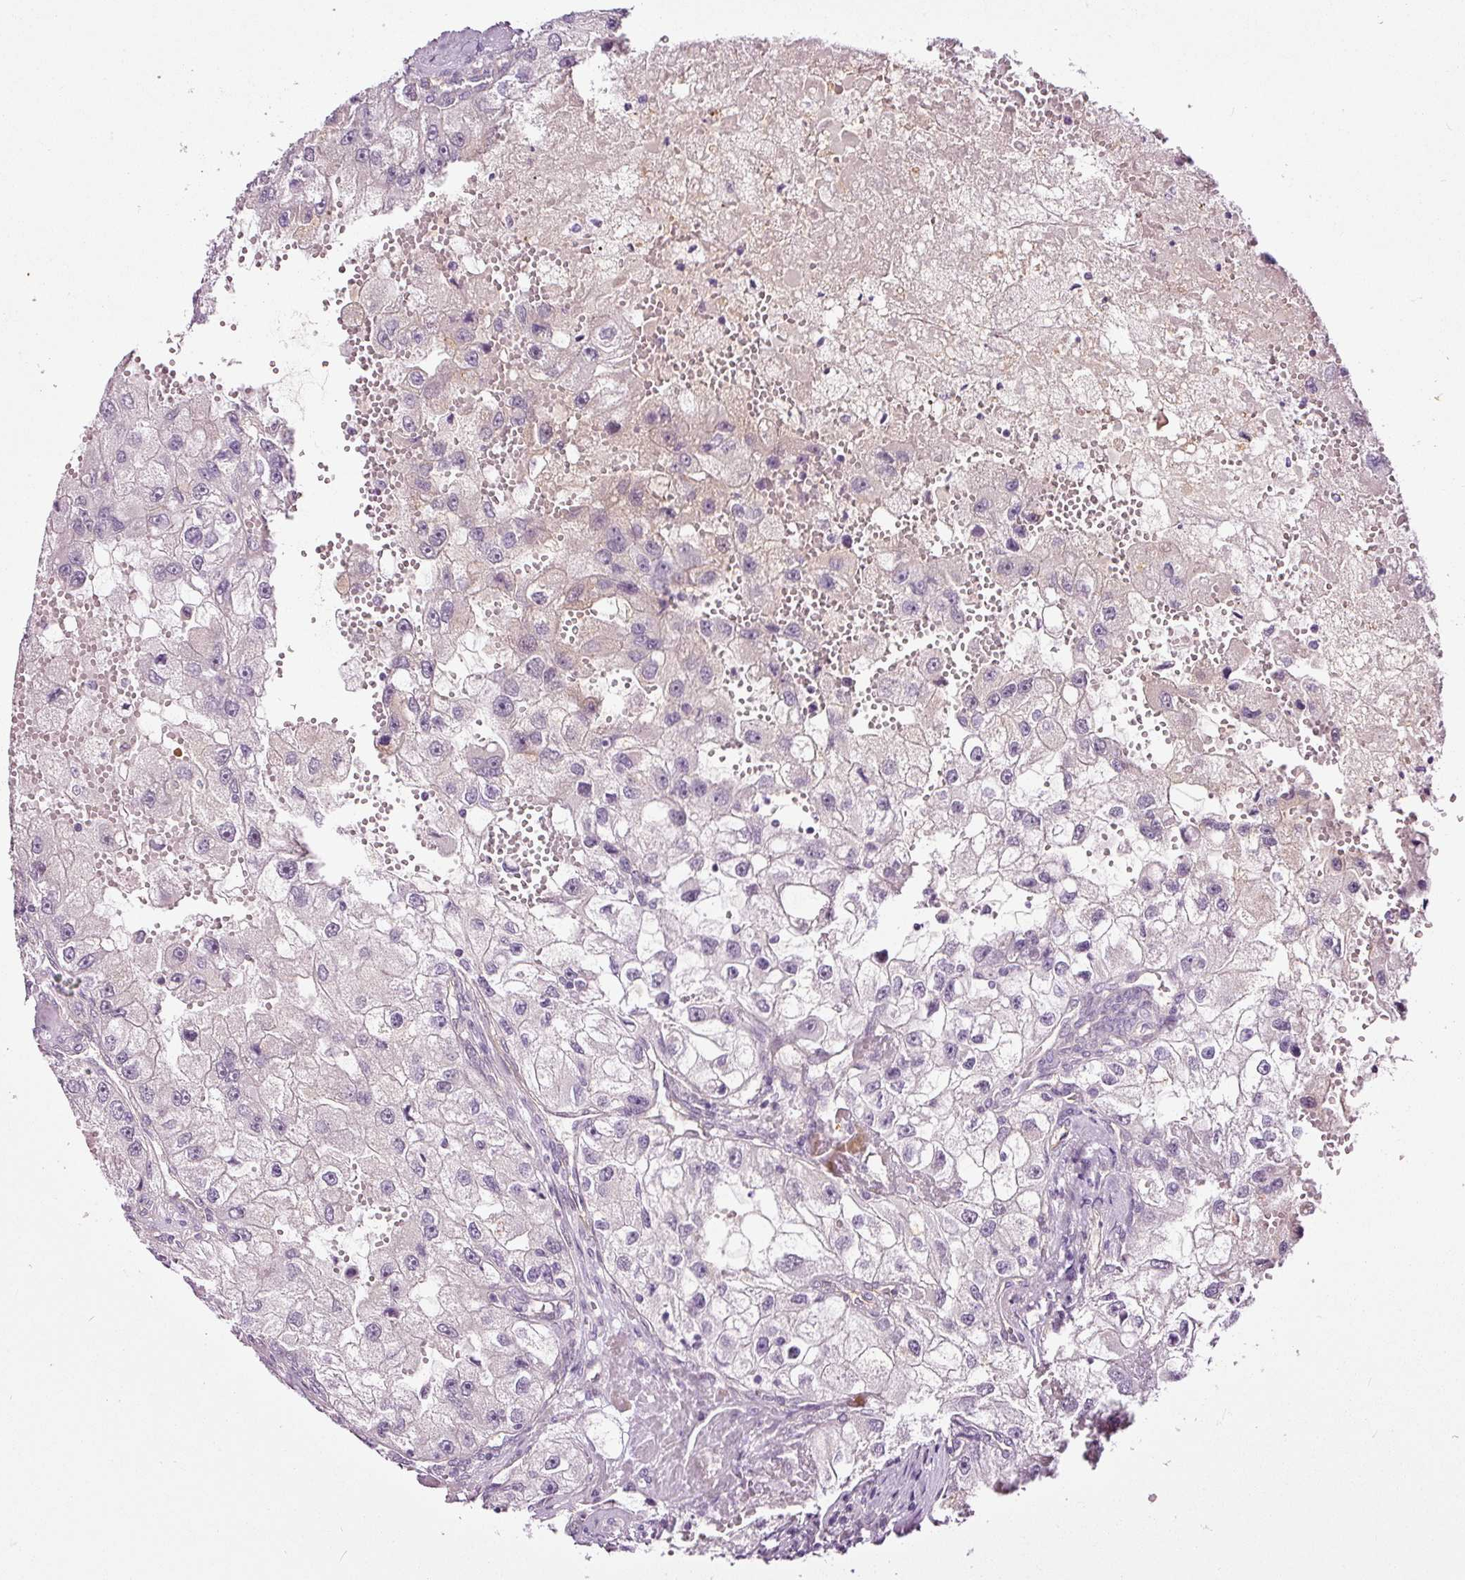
{"staining": {"intensity": "negative", "quantity": "none", "location": "none"}, "tissue": "renal cancer", "cell_type": "Tumor cells", "image_type": "cancer", "snomed": [{"axis": "morphology", "description": "Adenocarcinoma, NOS"}, {"axis": "topography", "description": "Kidney"}], "caption": "DAB immunohistochemical staining of human renal adenocarcinoma demonstrates no significant expression in tumor cells. Brightfield microscopy of immunohistochemistry (IHC) stained with DAB (brown) and hematoxylin (blue), captured at high magnification.", "gene": "ABCB4", "patient": {"sex": "male", "age": 63}}